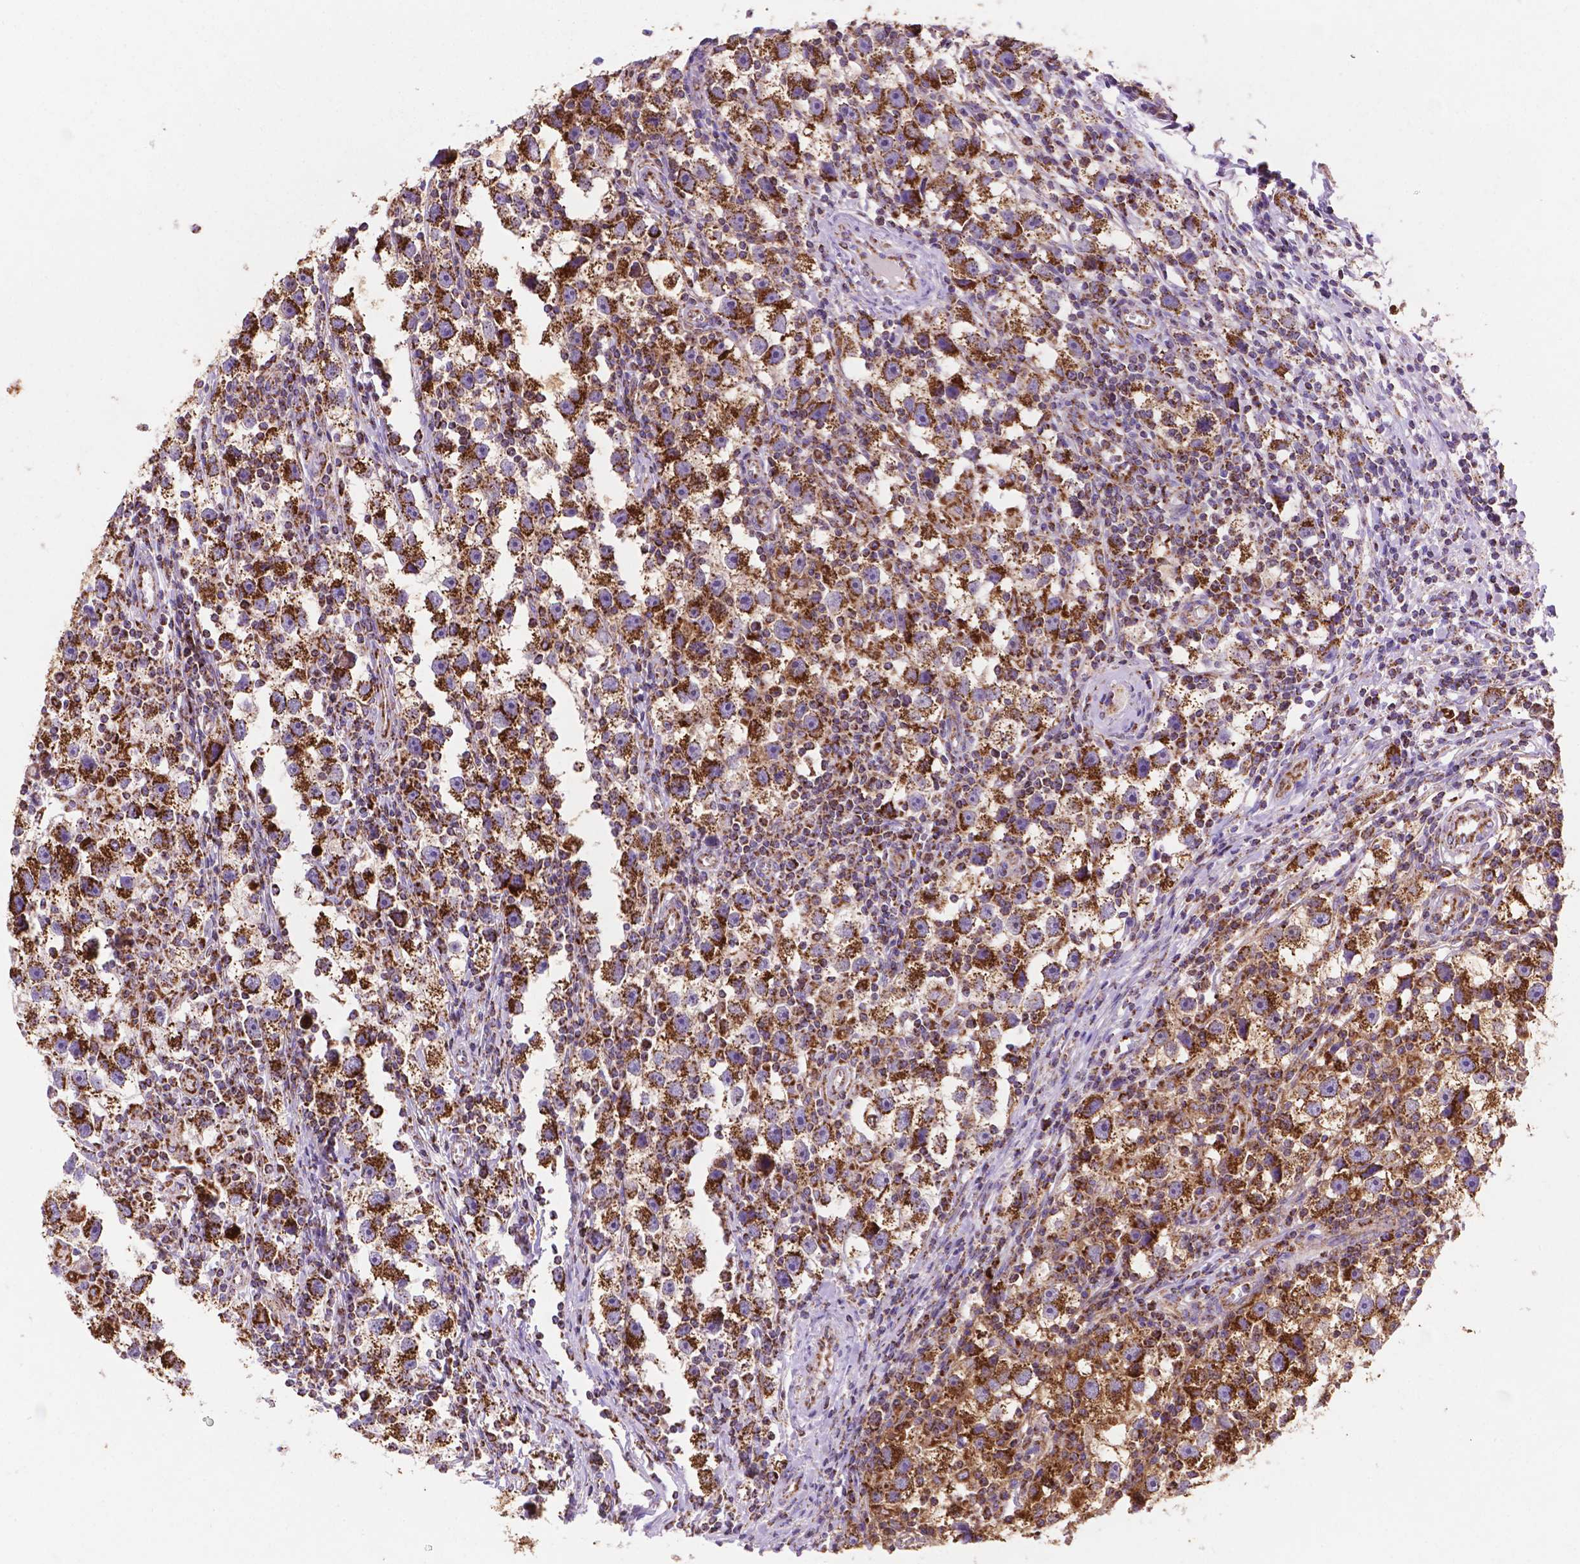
{"staining": {"intensity": "strong", "quantity": ">75%", "location": "cytoplasmic/membranous"}, "tissue": "testis cancer", "cell_type": "Tumor cells", "image_type": "cancer", "snomed": [{"axis": "morphology", "description": "Seminoma, NOS"}, {"axis": "topography", "description": "Testis"}], "caption": "Testis cancer stained with immunohistochemistry (IHC) exhibits strong cytoplasmic/membranous staining in about >75% of tumor cells.", "gene": "HSPD1", "patient": {"sex": "male", "age": 30}}